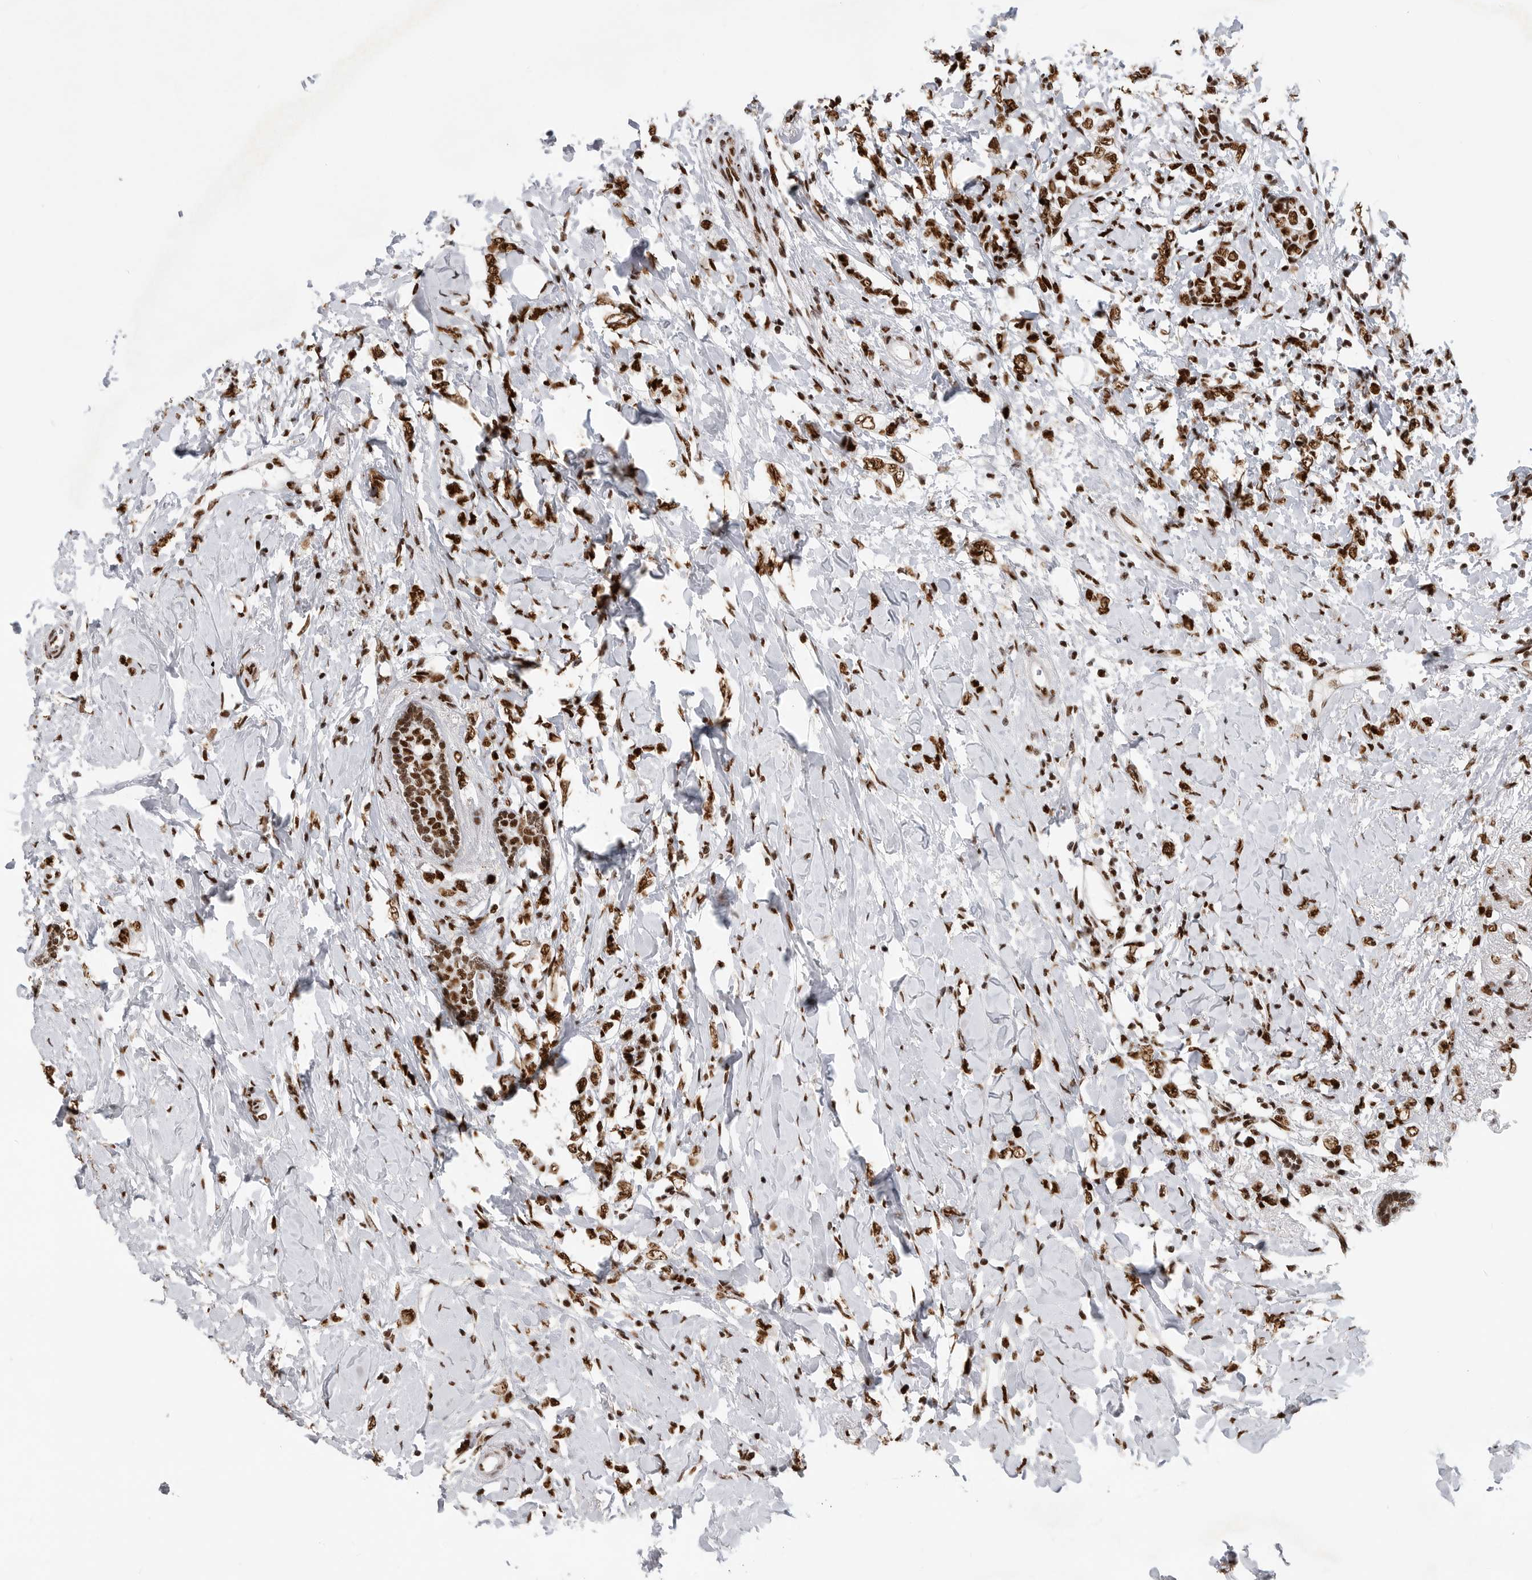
{"staining": {"intensity": "strong", "quantity": ">75%", "location": "nuclear"}, "tissue": "breast cancer", "cell_type": "Tumor cells", "image_type": "cancer", "snomed": [{"axis": "morphology", "description": "Normal tissue, NOS"}, {"axis": "morphology", "description": "Lobular carcinoma"}, {"axis": "topography", "description": "Breast"}], "caption": "Immunohistochemistry (IHC) photomicrograph of neoplastic tissue: breast cancer (lobular carcinoma) stained using immunohistochemistry demonstrates high levels of strong protein expression localized specifically in the nuclear of tumor cells, appearing as a nuclear brown color.", "gene": "BCLAF1", "patient": {"sex": "female", "age": 47}}